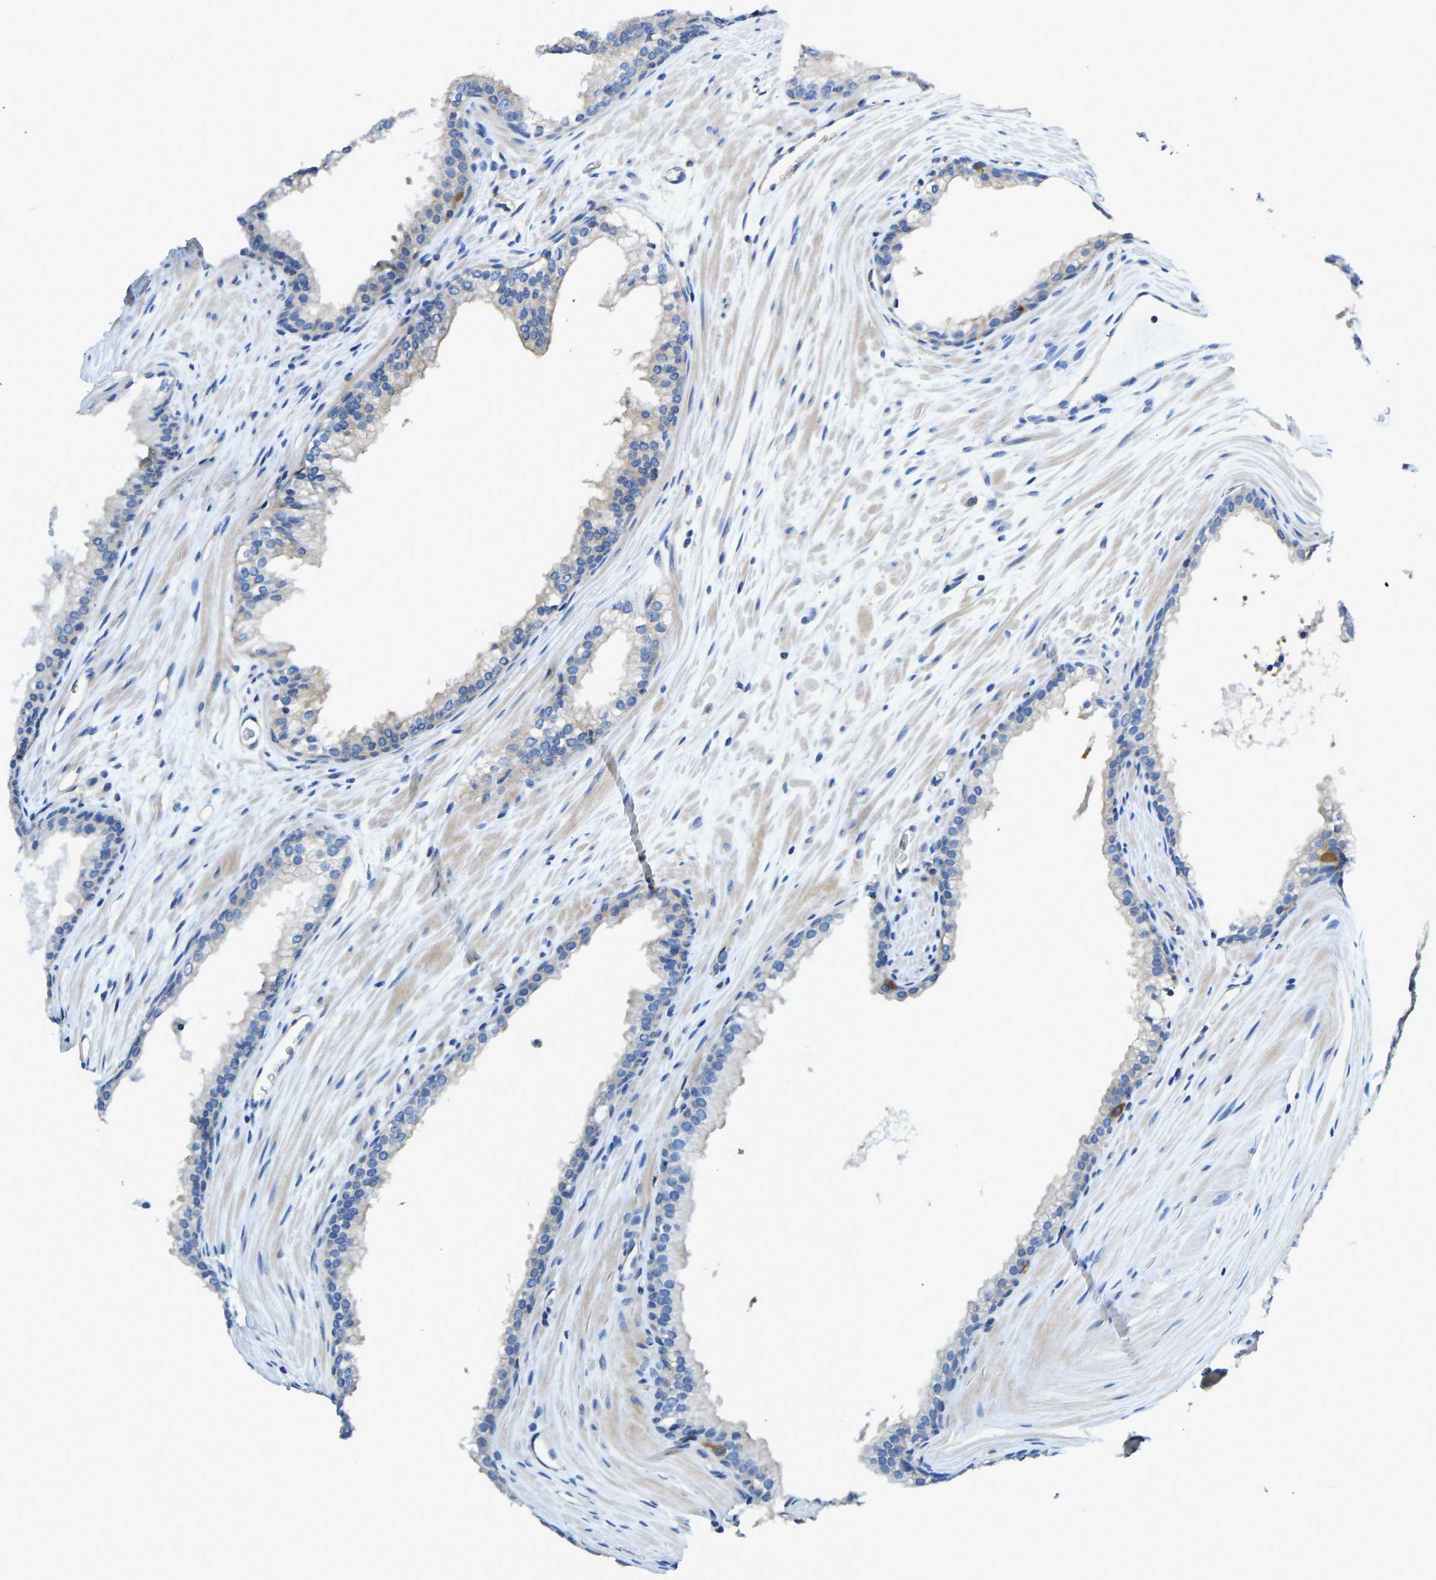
{"staining": {"intensity": "negative", "quantity": "none", "location": "none"}, "tissue": "prostate cancer", "cell_type": "Tumor cells", "image_type": "cancer", "snomed": [{"axis": "morphology", "description": "Adenocarcinoma, Low grade"}, {"axis": "topography", "description": "Prostate"}], "caption": "IHC histopathology image of neoplastic tissue: human prostate adenocarcinoma (low-grade) stained with DAB exhibits no significant protein staining in tumor cells.", "gene": "CHAD", "patient": {"sex": "male", "age": 70}}